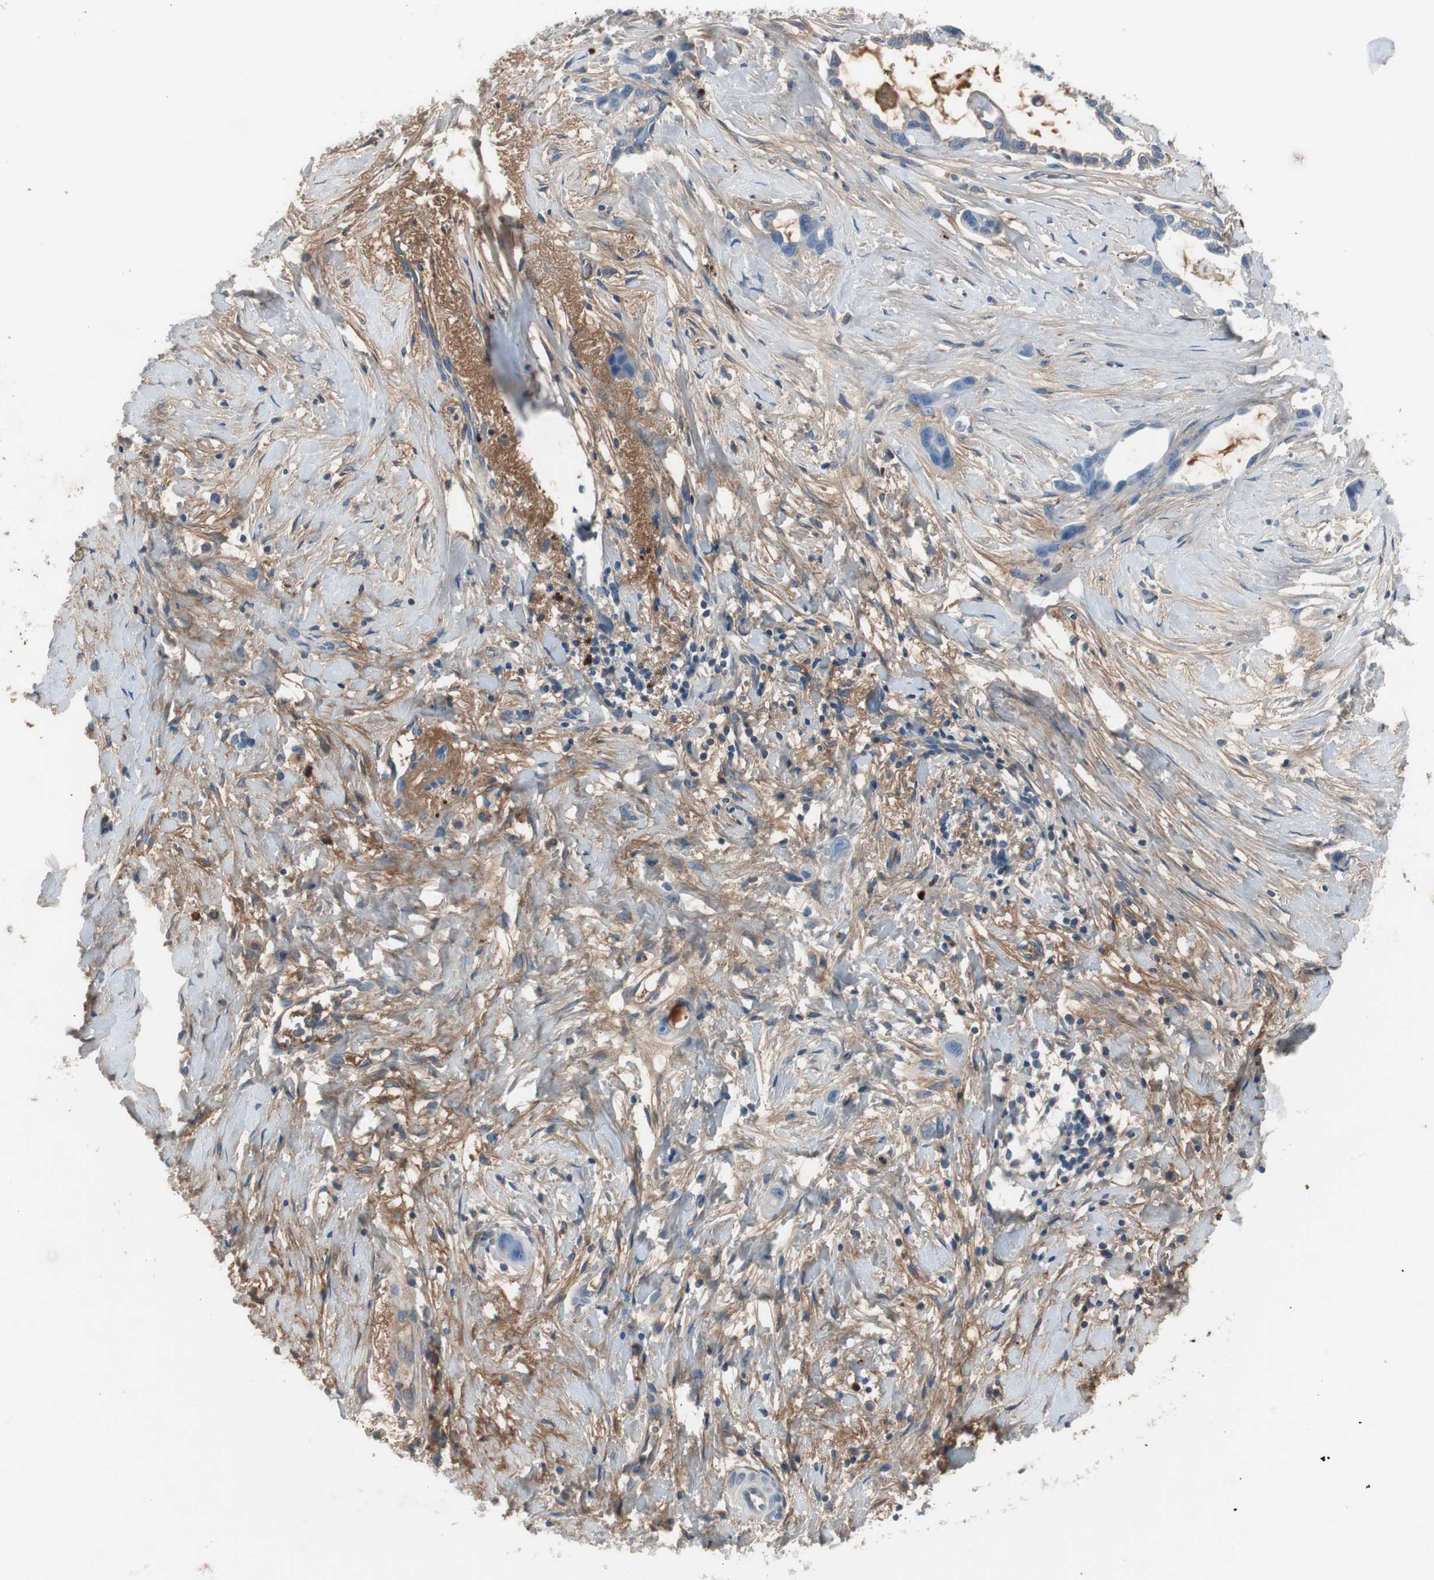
{"staining": {"intensity": "negative", "quantity": "none", "location": "none"}, "tissue": "liver cancer", "cell_type": "Tumor cells", "image_type": "cancer", "snomed": [{"axis": "morphology", "description": "Cholangiocarcinoma"}, {"axis": "topography", "description": "Liver"}], "caption": "IHC histopathology image of neoplastic tissue: liver cancer stained with DAB reveals no significant protein staining in tumor cells.", "gene": "SERPINF1", "patient": {"sex": "female", "age": 65}}